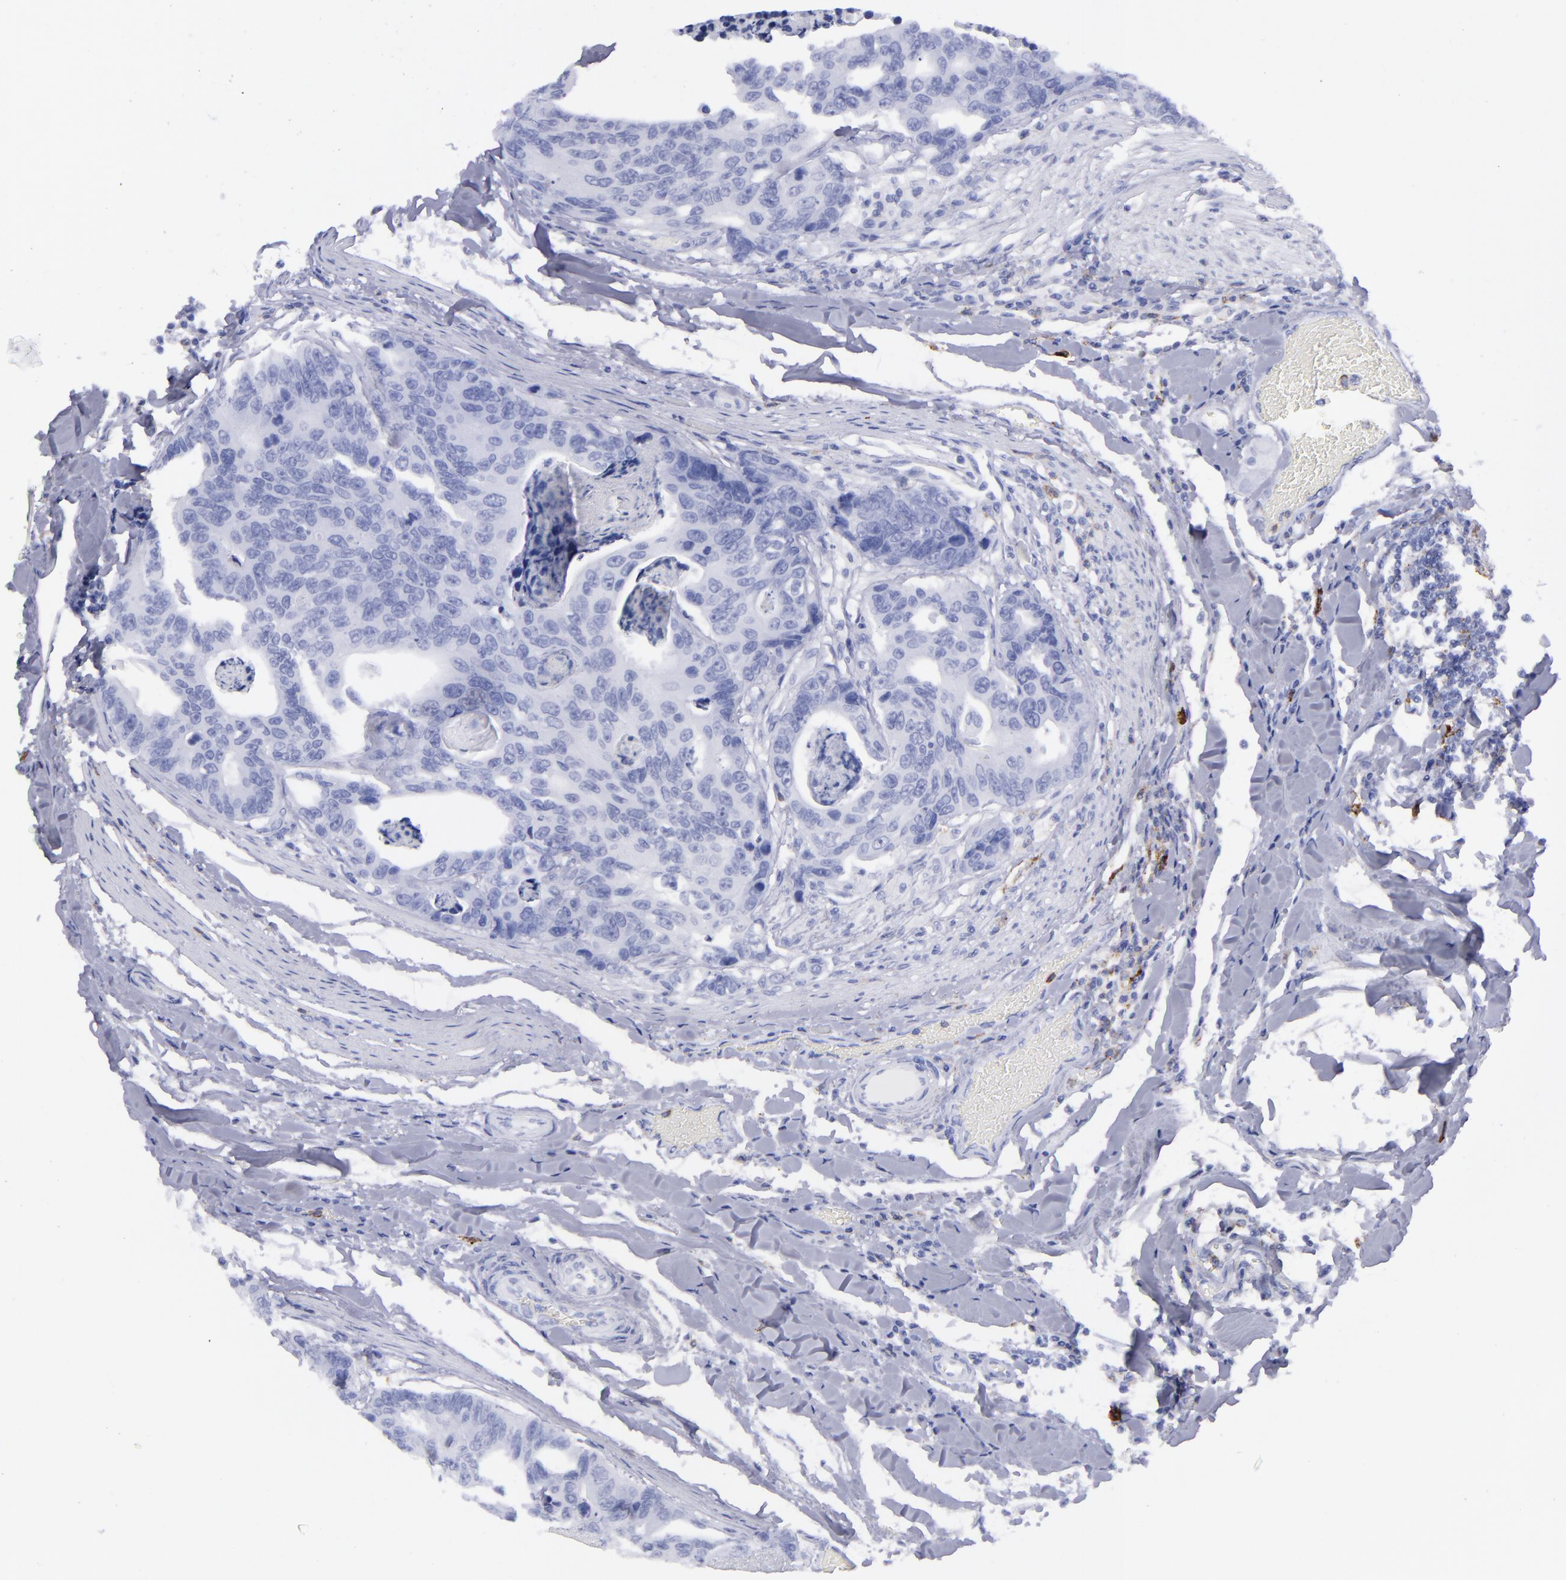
{"staining": {"intensity": "negative", "quantity": "none", "location": "none"}, "tissue": "colorectal cancer", "cell_type": "Tumor cells", "image_type": "cancer", "snomed": [{"axis": "morphology", "description": "Adenocarcinoma, NOS"}, {"axis": "topography", "description": "Colon"}], "caption": "Human adenocarcinoma (colorectal) stained for a protein using immunohistochemistry exhibits no expression in tumor cells.", "gene": "SELPLG", "patient": {"sex": "female", "age": 86}}